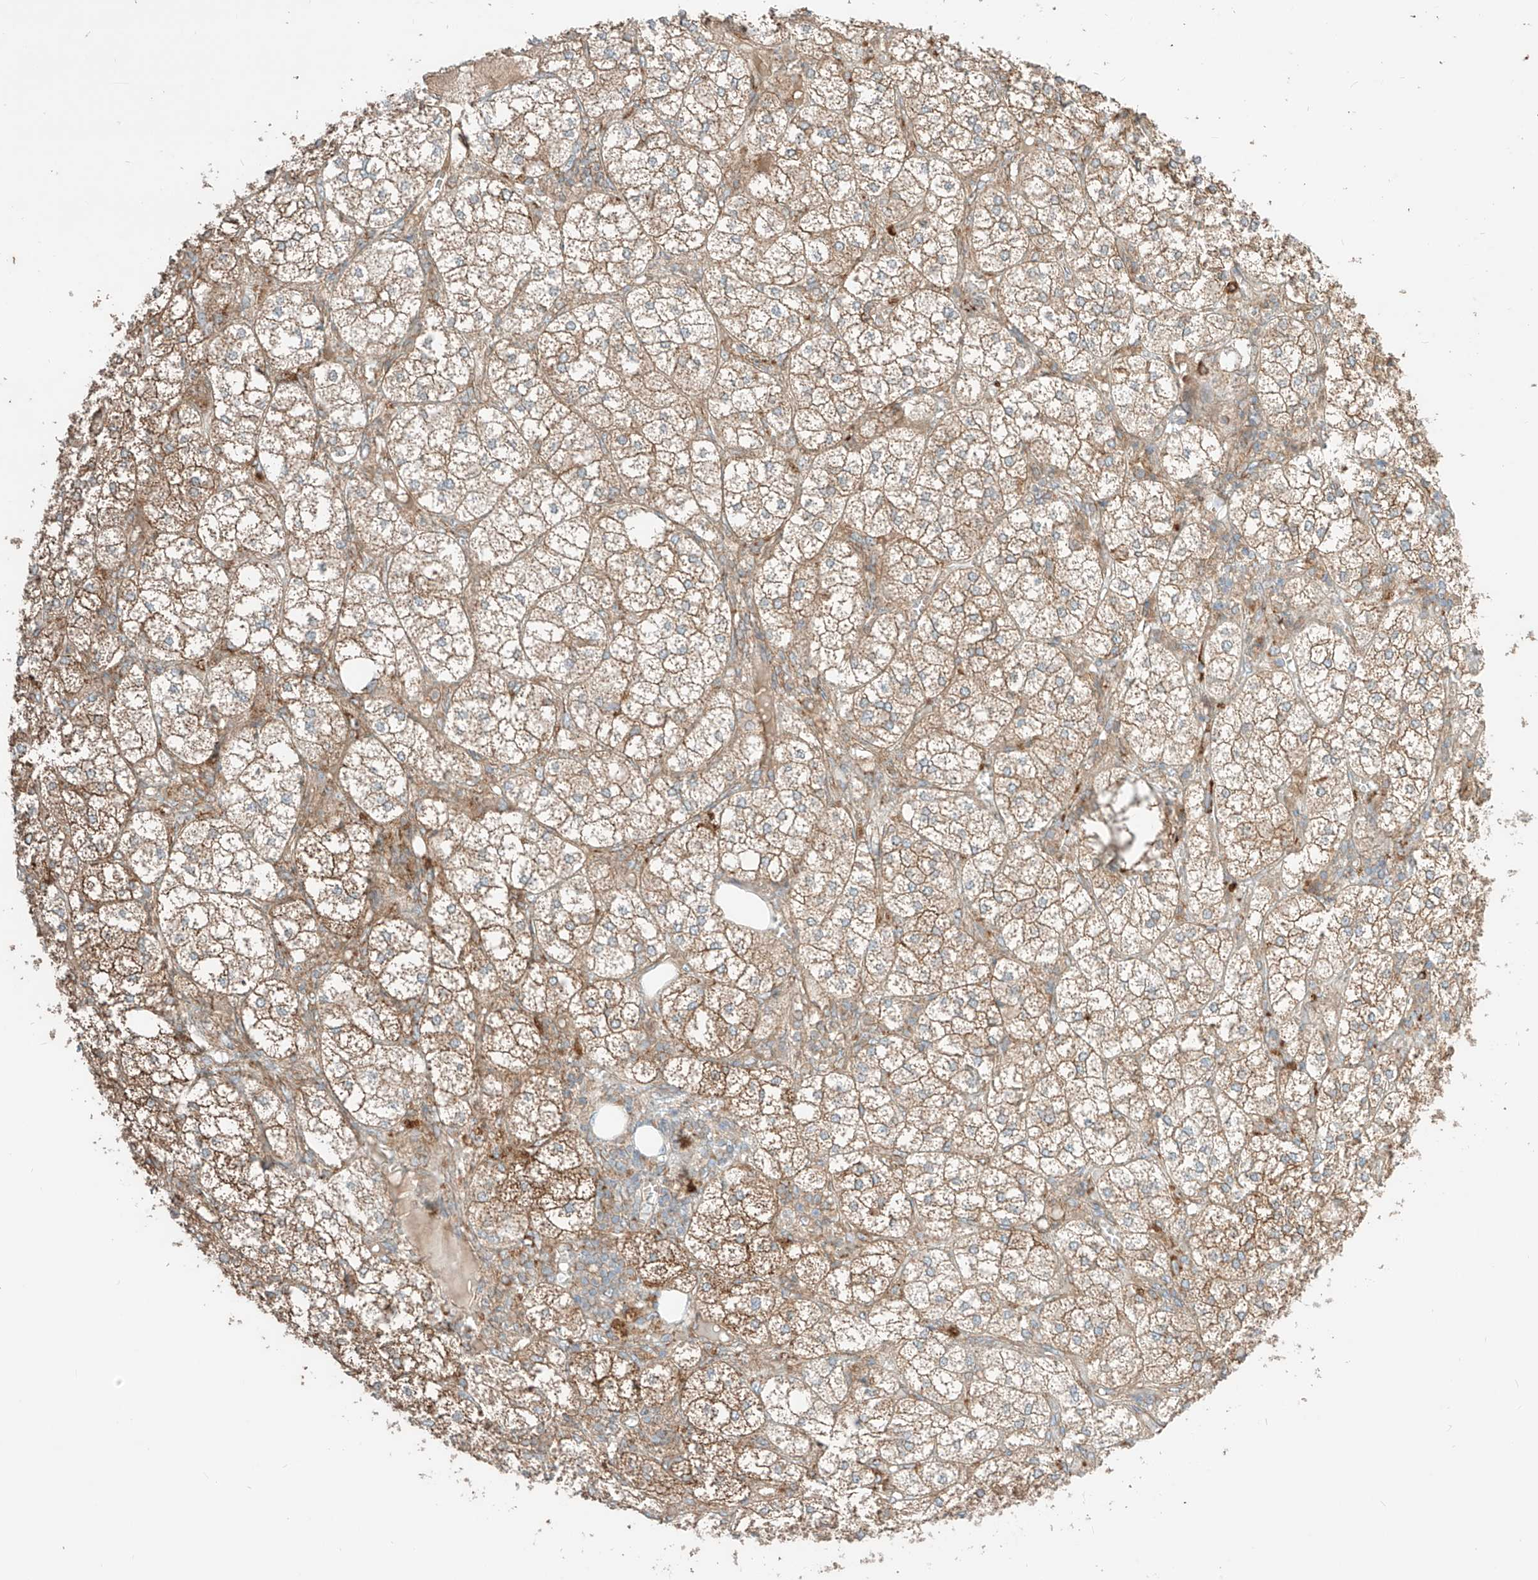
{"staining": {"intensity": "moderate", "quantity": ">75%", "location": "cytoplasmic/membranous"}, "tissue": "adrenal gland", "cell_type": "Glandular cells", "image_type": "normal", "snomed": [{"axis": "morphology", "description": "Normal tissue, NOS"}, {"axis": "topography", "description": "Adrenal gland"}], "caption": "The image shows staining of unremarkable adrenal gland, revealing moderate cytoplasmic/membranous protein staining (brown color) within glandular cells. (Stains: DAB in brown, nuclei in blue, Microscopy: brightfield microscopy at high magnification).", "gene": "CCDC115", "patient": {"sex": "female", "age": 61}}